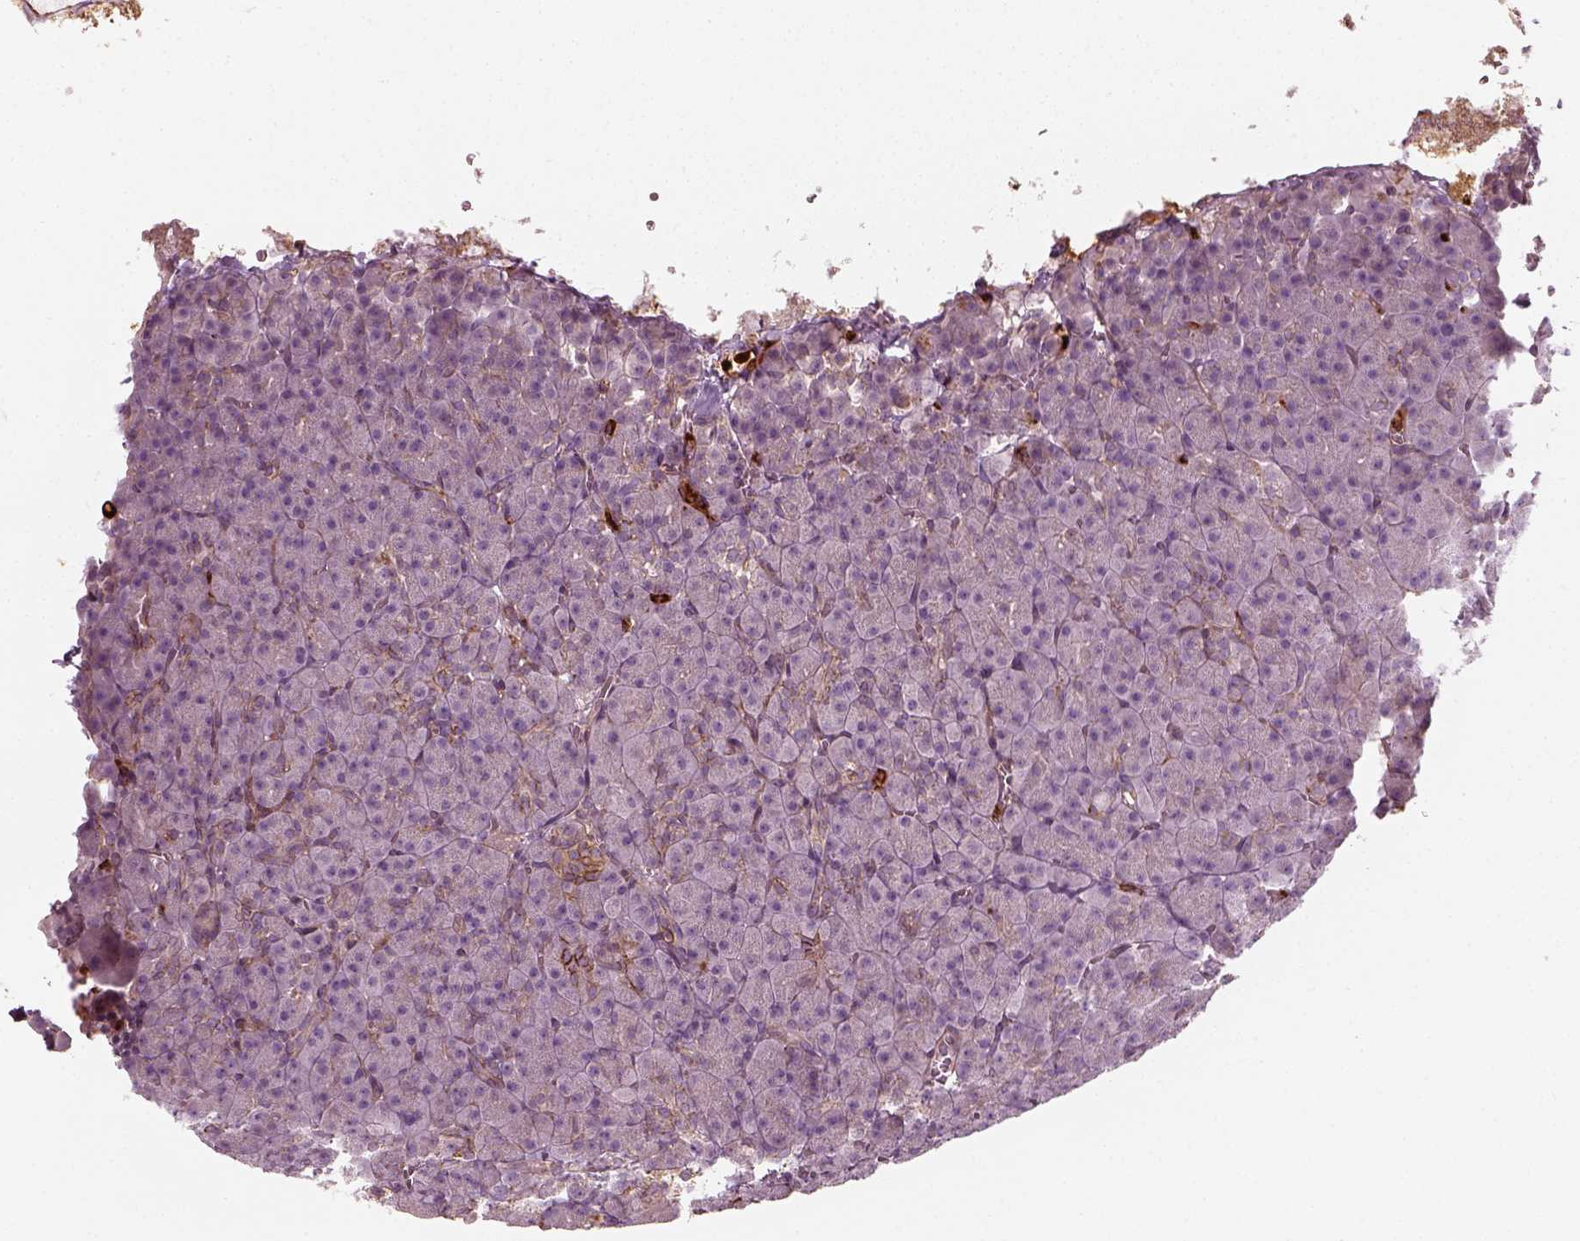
{"staining": {"intensity": "moderate", "quantity": "25%-75%", "location": "cytoplasmic/membranous"}, "tissue": "pancreas", "cell_type": "Exocrine glandular cells", "image_type": "normal", "snomed": [{"axis": "morphology", "description": "Normal tissue, NOS"}, {"axis": "topography", "description": "Pancreas"}], "caption": "Immunohistochemistry staining of normal pancreas, which reveals medium levels of moderate cytoplasmic/membranous expression in about 25%-75% of exocrine glandular cells indicating moderate cytoplasmic/membranous protein expression. The staining was performed using DAB (brown) for protein detection and nuclei were counterstained in hematoxylin (blue).", "gene": "NPTN", "patient": {"sex": "female", "age": 74}}